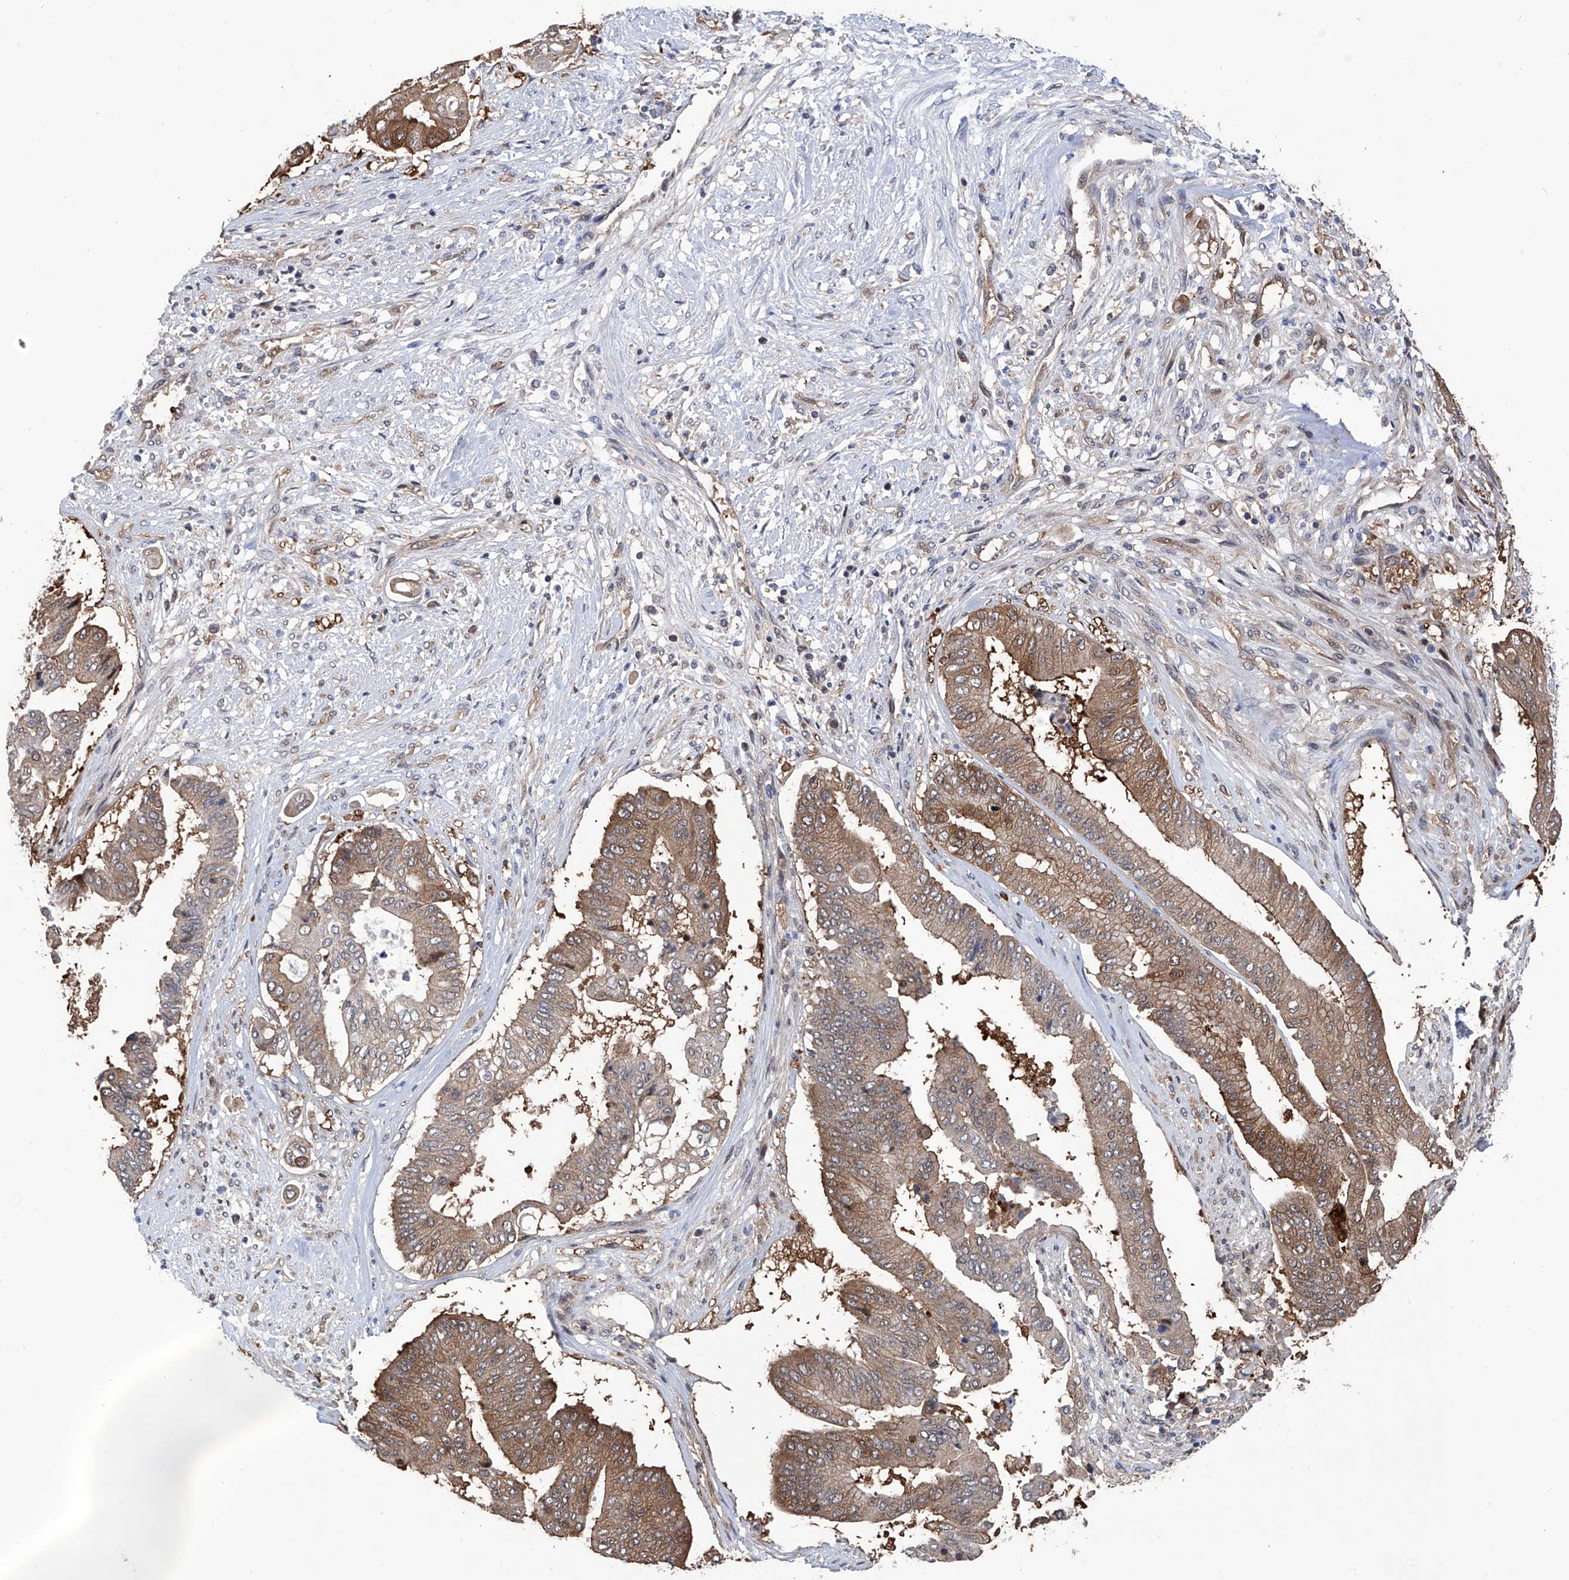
{"staining": {"intensity": "moderate", "quantity": ">75%", "location": "cytoplasmic/membranous"}, "tissue": "pancreatic cancer", "cell_type": "Tumor cells", "image_type": "cancer", "snomed": [{"axis": "morphology", "description": "Adenocarcinoma, NOS"}, {"axis": "topography", "description": "Pancreas"}], "caption": "Human pancreatic adenocarcinoma stained for a protein (brown) demonstrates moderate cytoplasmic/membranous positive expression in about >75% of tumor cells.", "gene": "NUDT17", "patient": {"sex": "female", "age": 77}}